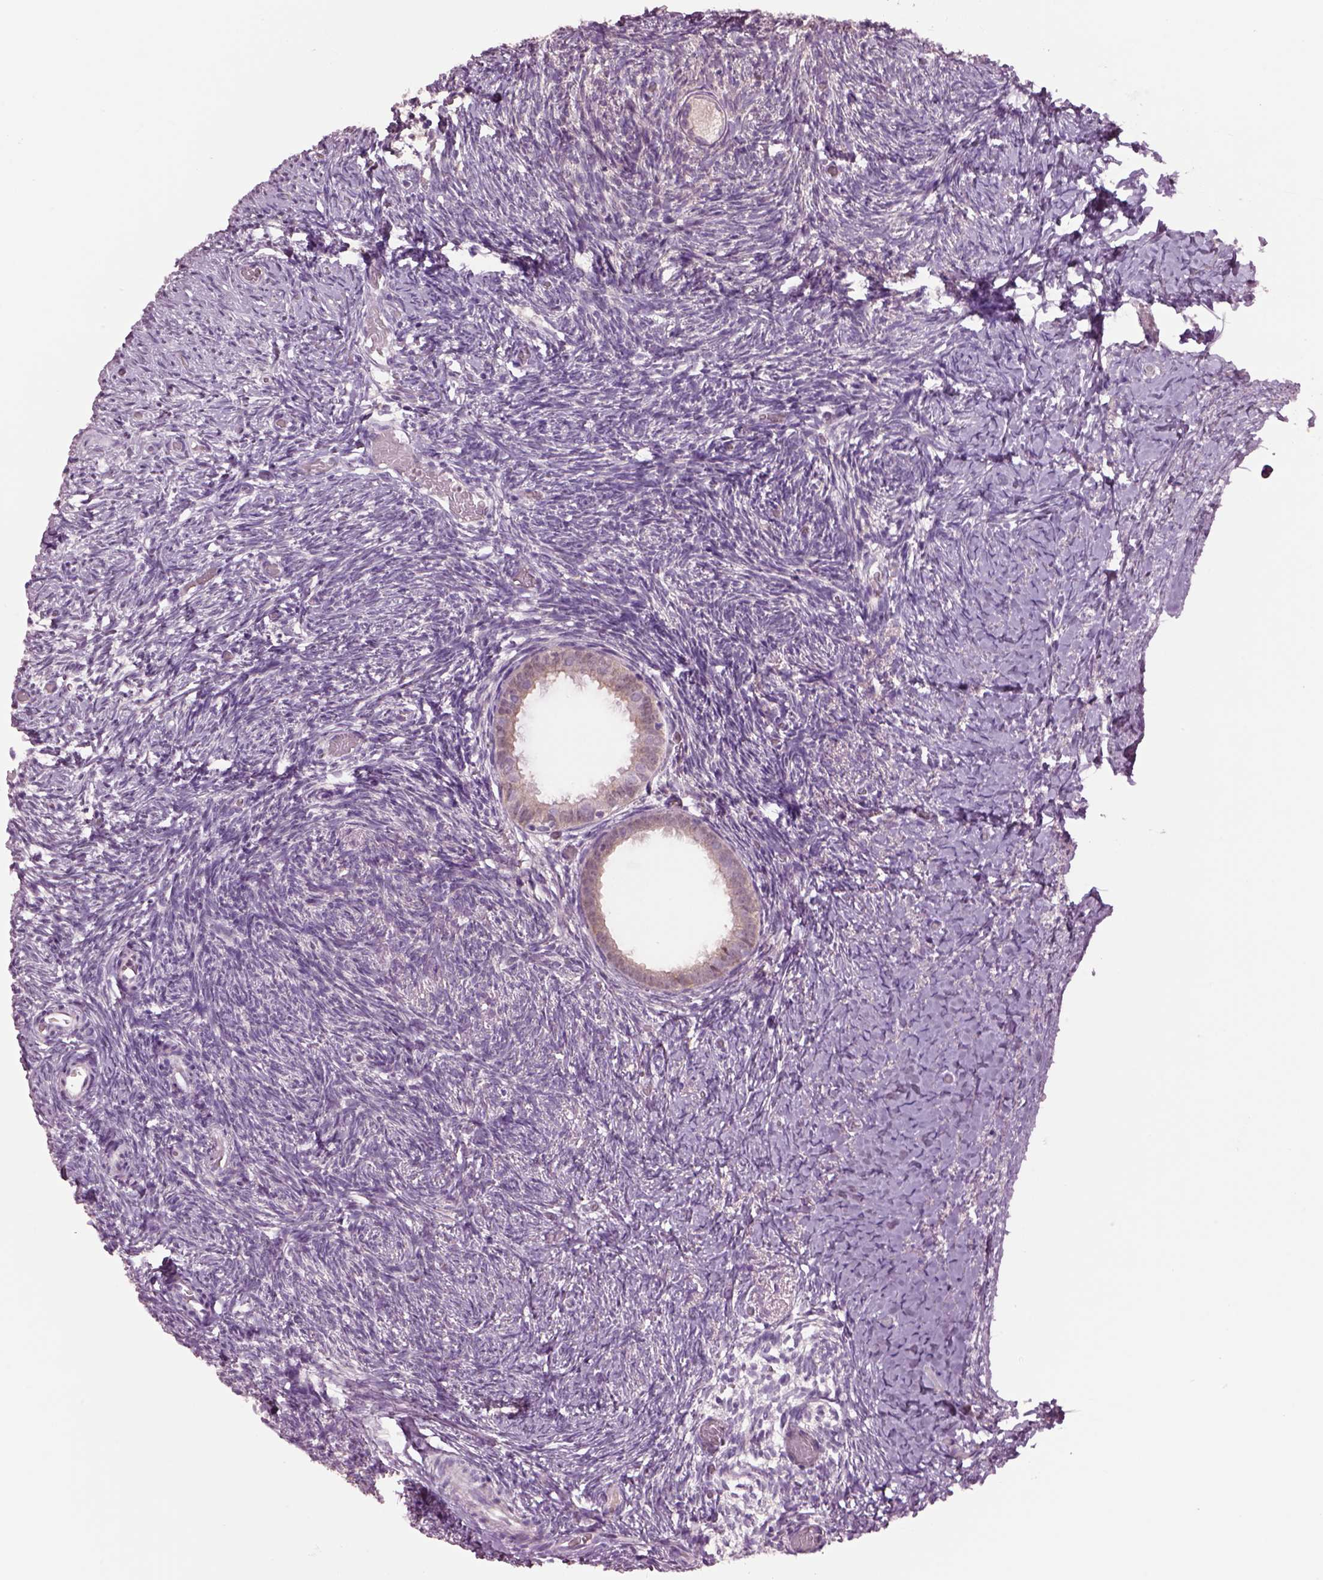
{"staining": {"intensity": "negative", "quantity": "none", "location": "none"}, "tissue": "ovary", "cell_type": "Follicle cells", "image_type": "normal", "snomed": [{"axis": "morphology", "description": "Normal tissue, NOS"}, {"axis": "topography", "description": "Ovary"}], "caption": "Immunohistochemical staining of normal ovary exhibits no significant staining in follicle cells.", "gene": "CLPSL1", "patient": {"sex": "female", "age": 39}}